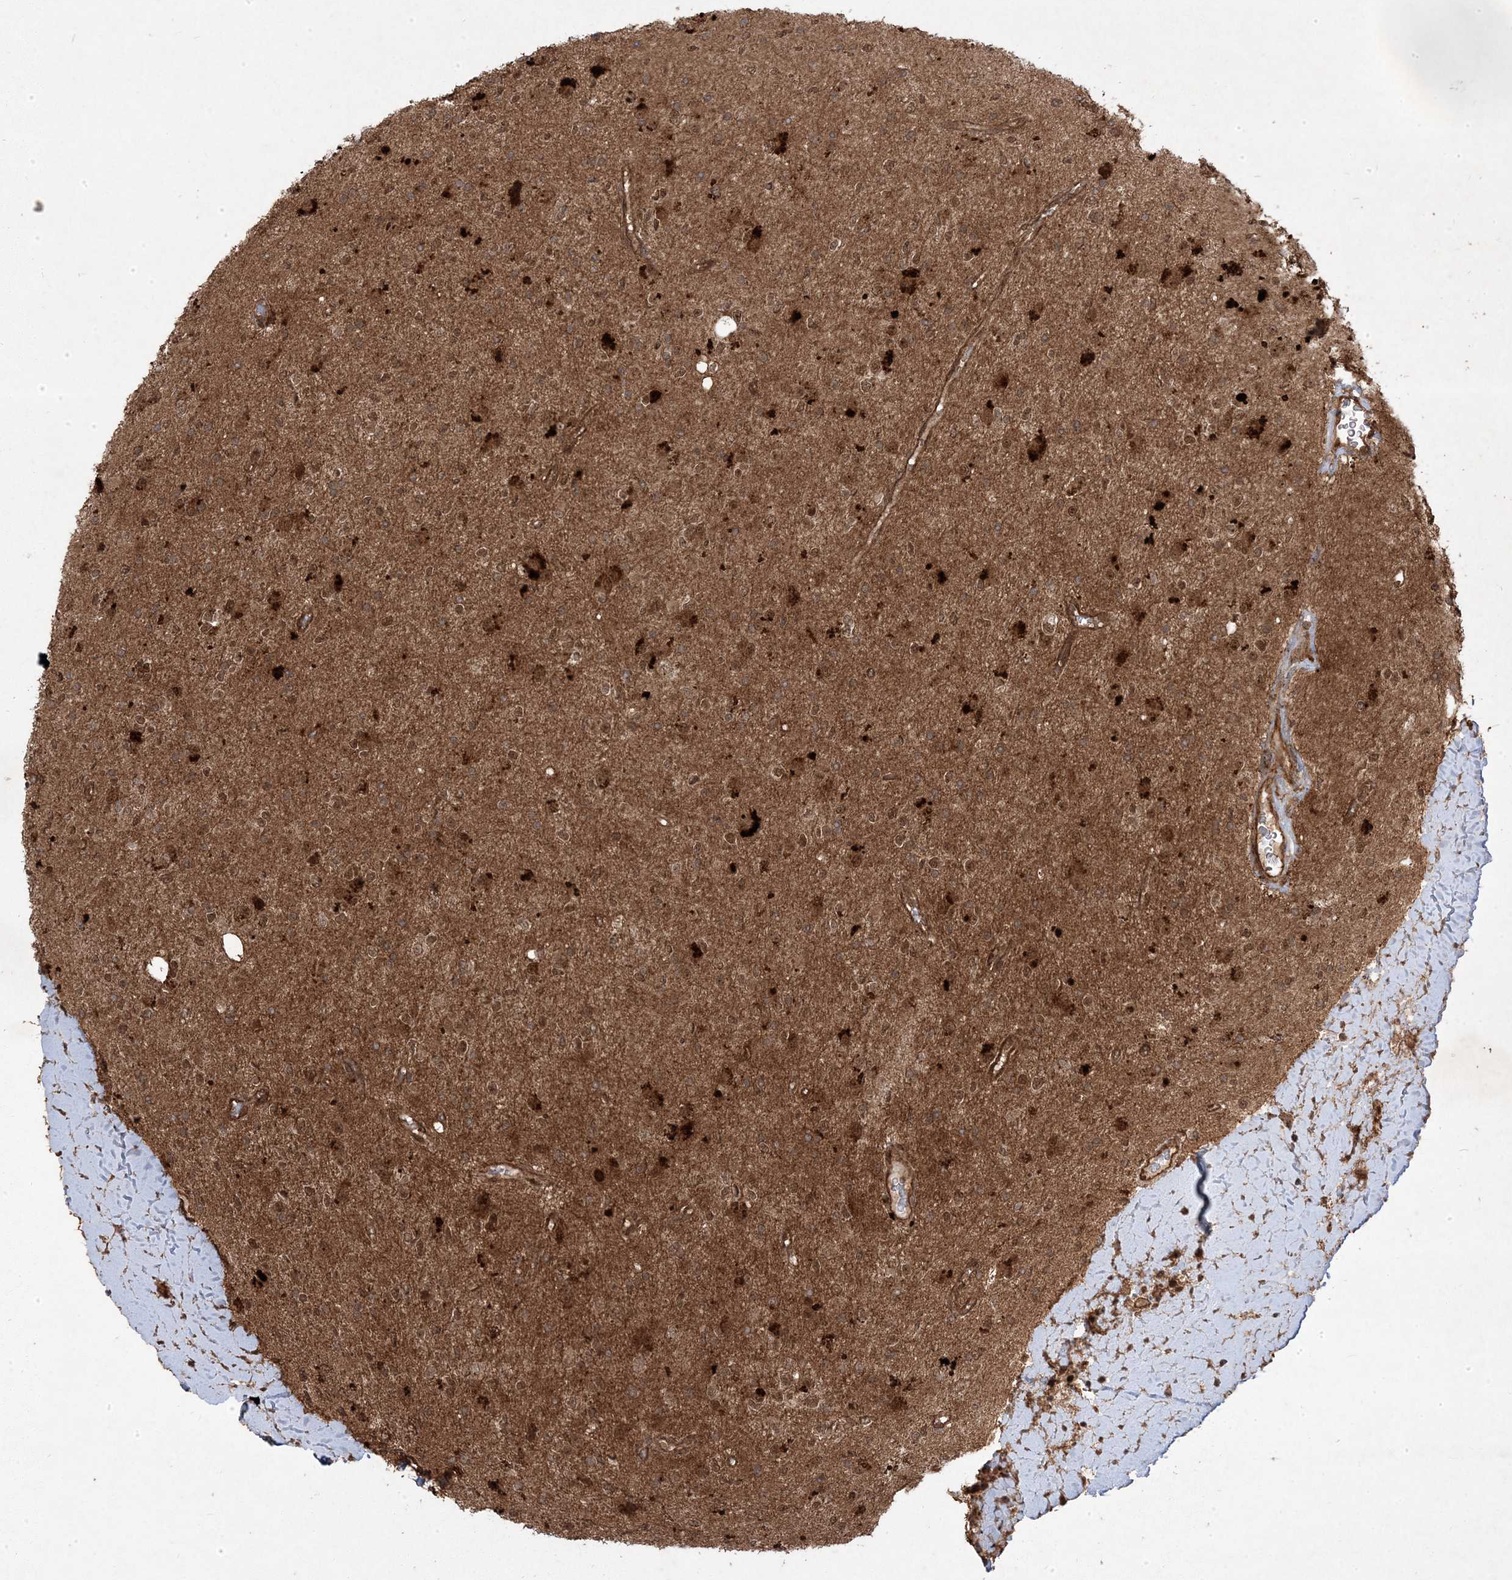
{"staining": {"intensity": "moderate", "quantity": ">75%", "location": "cytoplasmic/membranous,nuclear"}, "tissue": "glioma", "cell_type": "Tumor cells", "image_type": "cancer", "snomed": [{"axis": "morphology", "description": "Glioma, malignant, High grade"}, {"axis": "topography", "description": "Brain"}], "caption": "Human glioma stained for a protein (brown) reveals moderate cytoplasmic/membranous and nuclear positive staining in about >75% of tumor cells.", "gene": "PLEKHM2", "patient": {"sex": "male", "age": 34}}